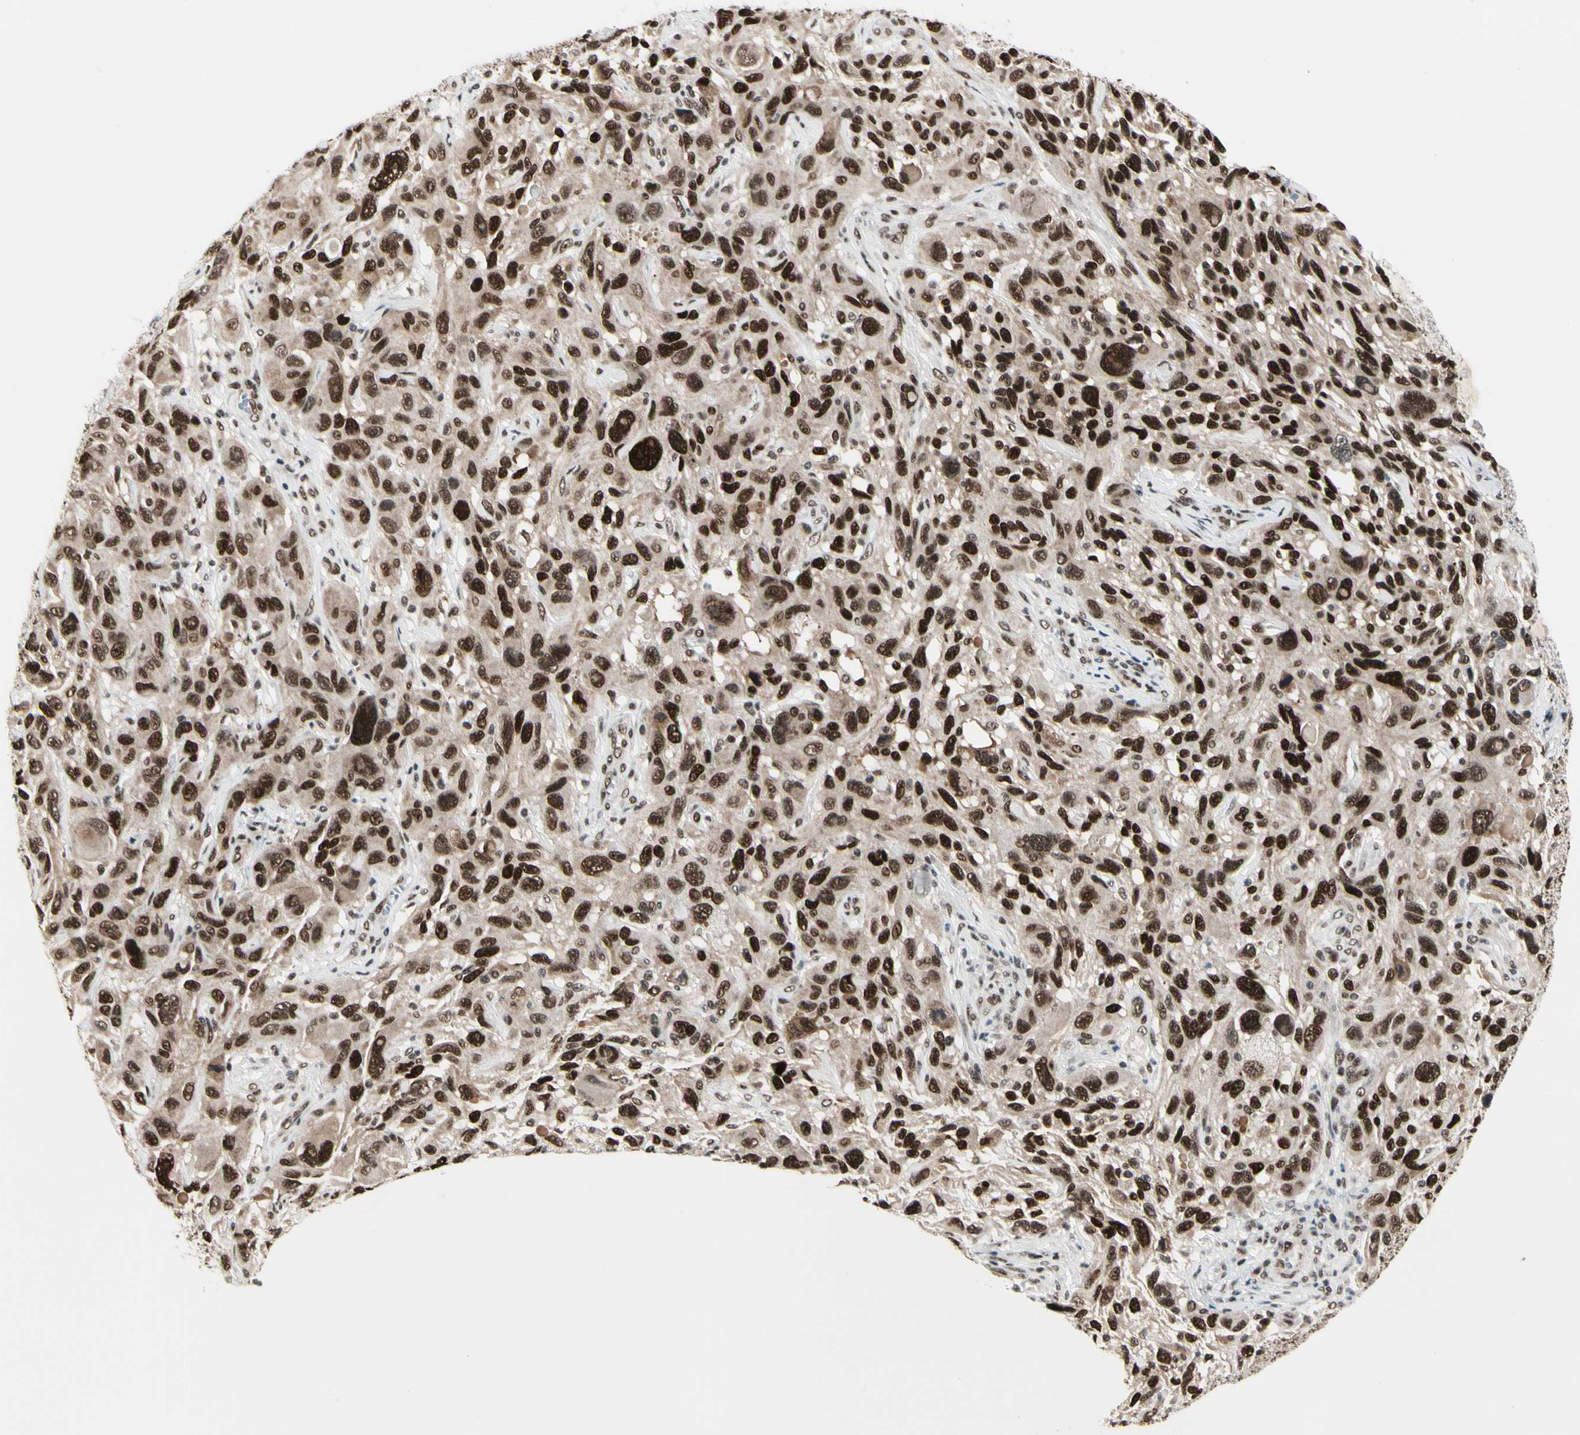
{"staining": {"intensity": "strong", "quantity": ">75%", "location": "nuclear"}, "tissue": "melanoma", "cell_type": "Tumor cells", "image_type": "cancer", "snomed": [{"axis": "morphology", "description": "Malignant melanoma, NOS"}, {"axis": "topography", "description": "Skin"}], "caption": "Malignant melanoma stained with a brown dye exhibits strong nuclear positive positivity in about >75% of tumor cells.", "gene": "CHAMP1", "patient": {"sex": "male", "age": 53}}